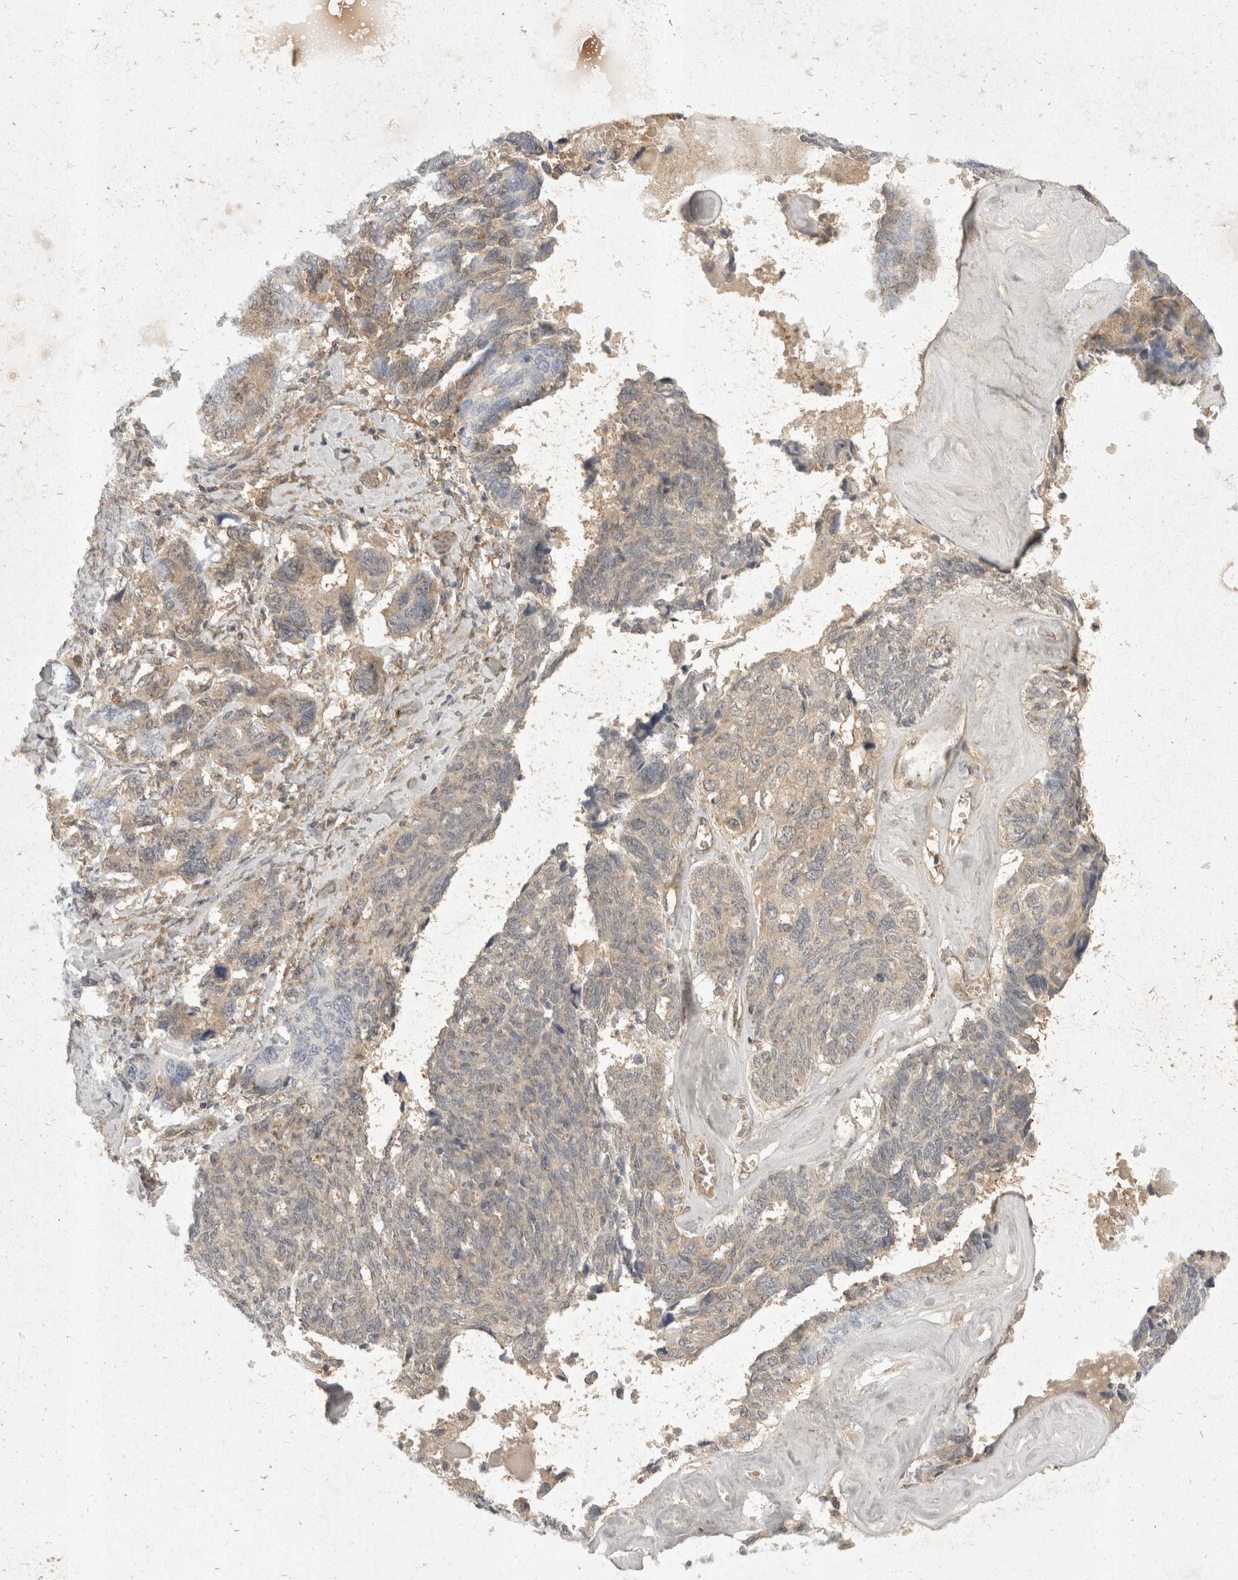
{"staining": {"intensity": "weak", "quantity": "<25%", "location": "cytoplasmic/membranous"}, "tissue": "ovarian cancer", "cell_type": "Tumor cells", "image_type": "cancer", "snomed": [{"axis": "morphology", "description": "Cystadenocarcinoma, serous, NOS"}, {"axis": "topography", "description": "Ovary"}], "caption": "High magnification brightfield microscopy of ovarian cancer (serous cystadenocarcinoma) stained with DAB (brown) and counterstained with hematoxylin (blue): tumor cells show no significant expression. (Stains: DAB immunohistochemistry (IHC) with hematoxylin counter stain, Microscopy: brightfield microscopy at high magnification).", "gene": "EIF4G3", "patient": {"sex": "female", "age": 79}}